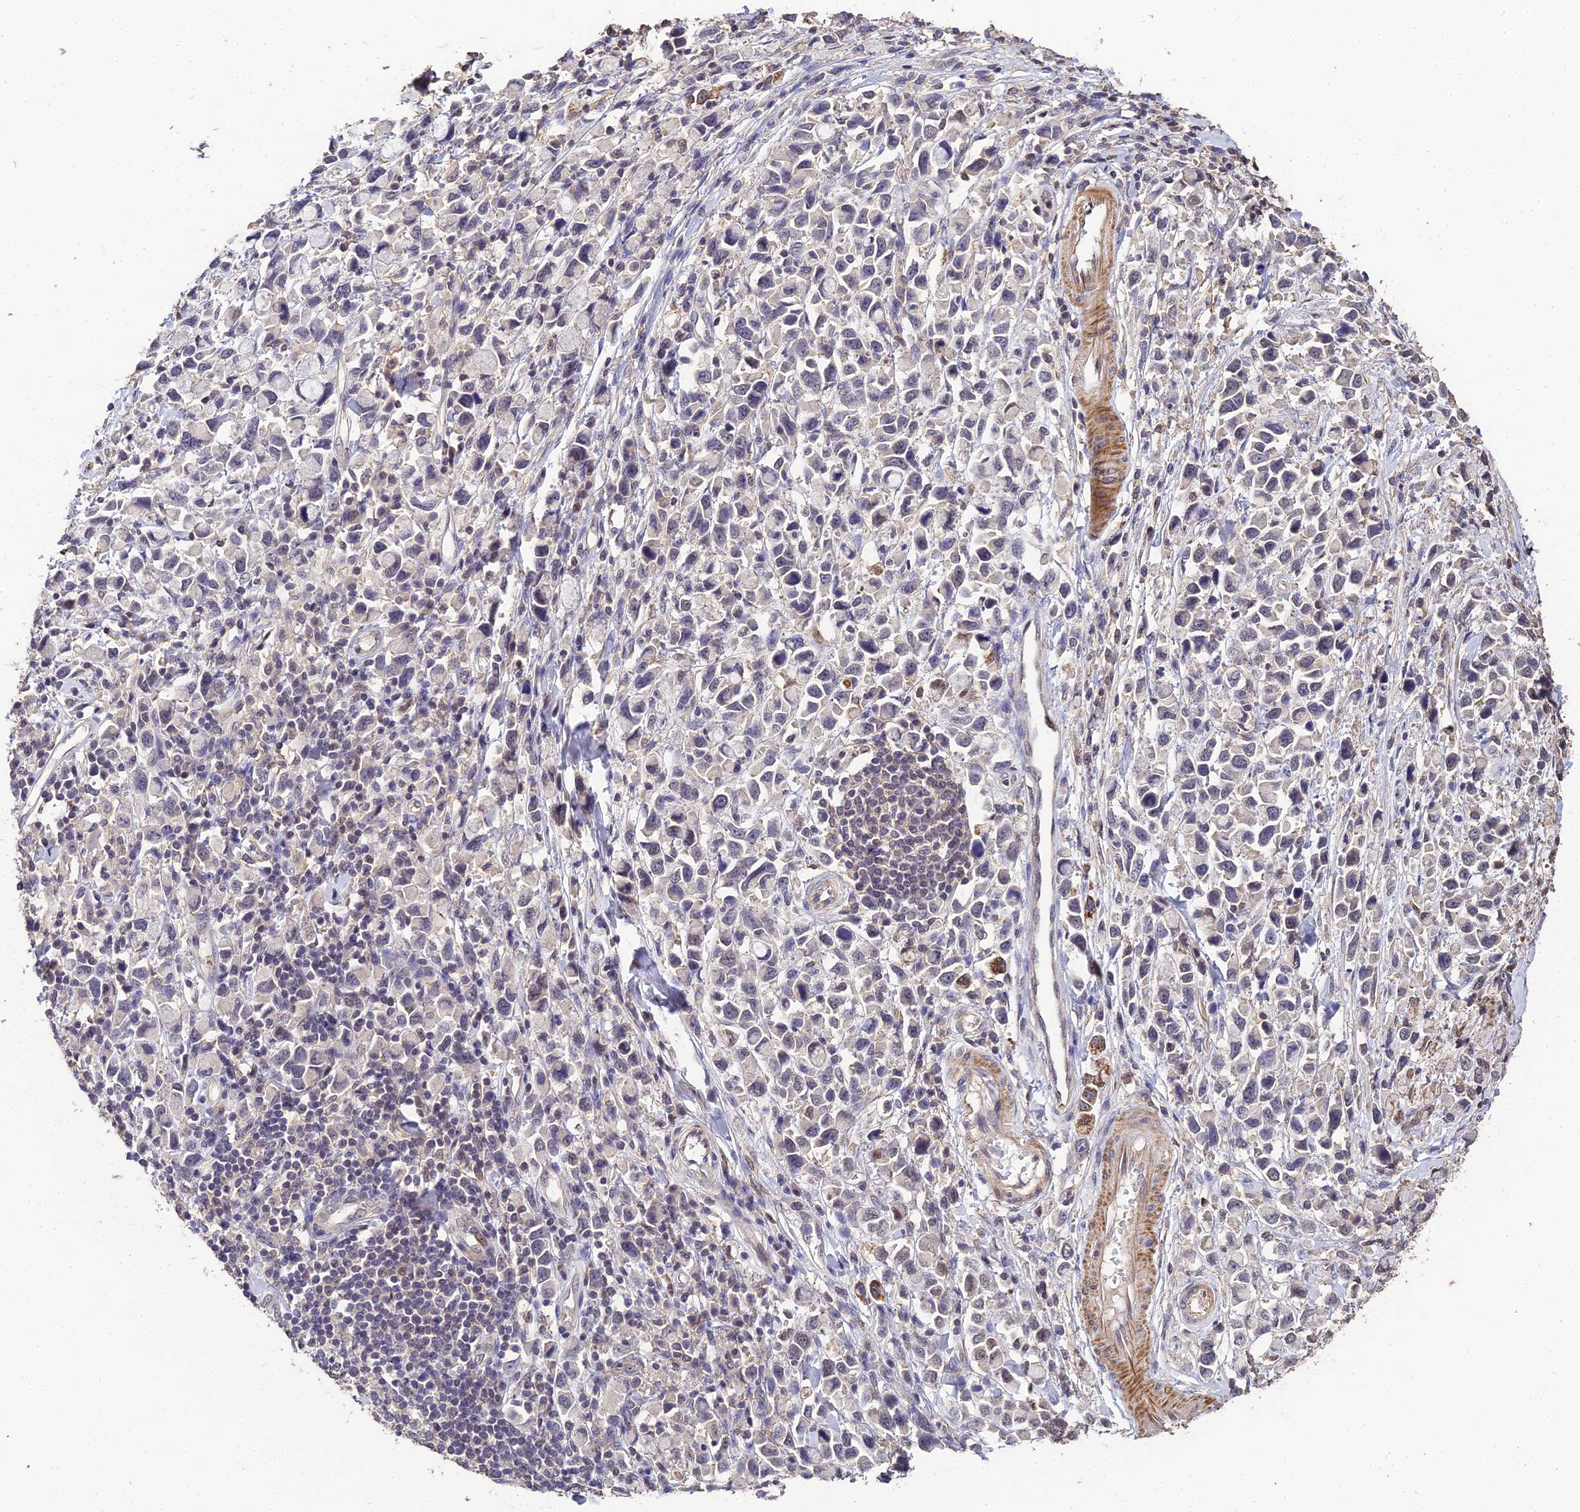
{"staining": {"intensity": "weak", "quantity": "<25%", "location": "cytoplasmic/membranous,nuclear"}, "tissue": "stomach cancer", "cell_type": "Tumor cells", "image_type": "cancer", "snomed": [{"axis": "morphology", "description": "Adenocarcinoma, NOS"}, {"axis": "topography", "description": "Stomach"}], "caption": "The image demonstrates no significant staining in tumor cells of stomach cancer (adenocarcinoma). (DAB (3,3'-diaminobenzidine) immunohistochemistry (IHC) visualized using brightfield microscopy, high magnification).", "gene": "LSM5", "patient": {"sex": "female", "age": 81}}